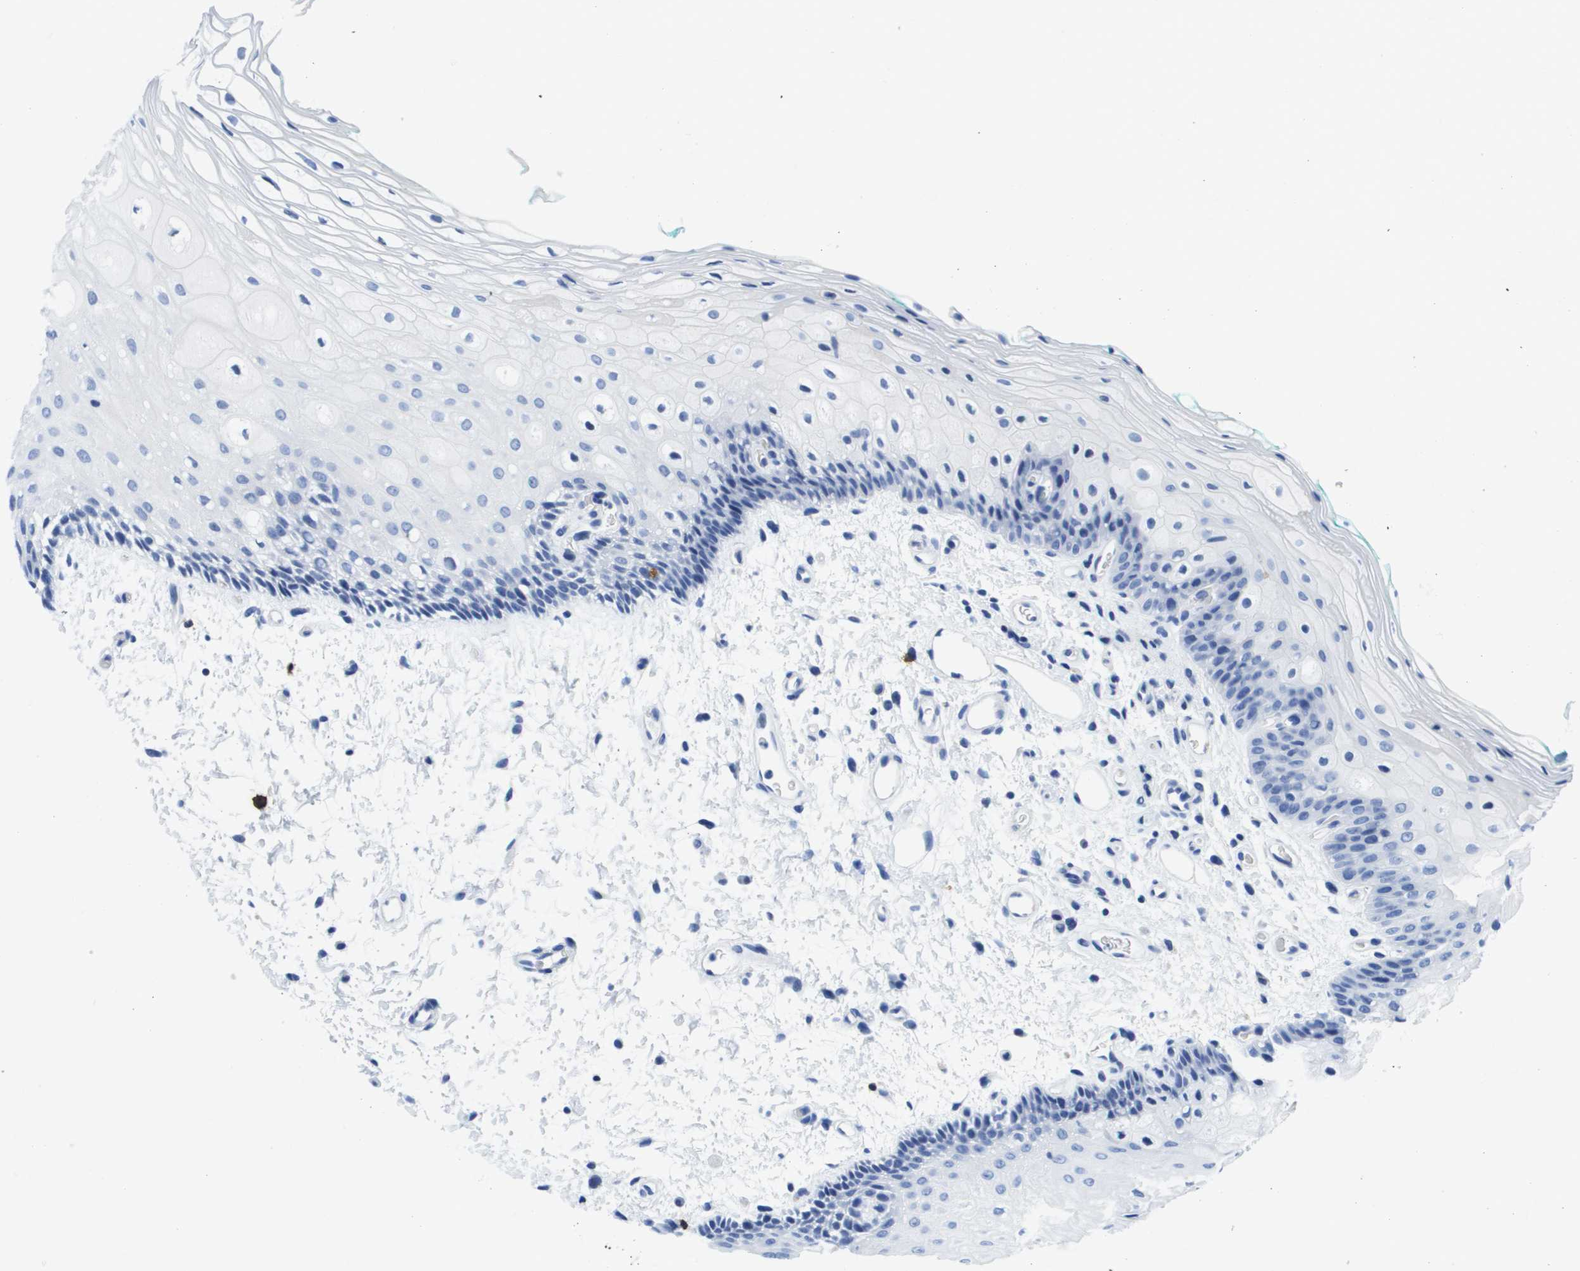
{"staining": {"intensity": "negative", "quantity": "none", "location": "none"}, "tissue": "oral mucosa", "cell_type": "Squamous epithelial cells", "image_type": "normal", "snomed": [{"axis": "morphology", "description": "Normal tissue, NOS"}, {"axis": "topography", "description": "Skeletal muscle"}, {"axis": "topography", "description": "Oral tissue"}, {"axis": "topography", "description": "Peripheral nerve tissue"}], "caption": "This micrograph is of benign oral mucosa stained with immunohistochemistry (IHC) to label a protein in brown with the nuclei are counter-stained blue. There is no staining in squamous epithelial cells.", "gene": "MS4A1", "patient": {"sex": "female", "age": 84}}